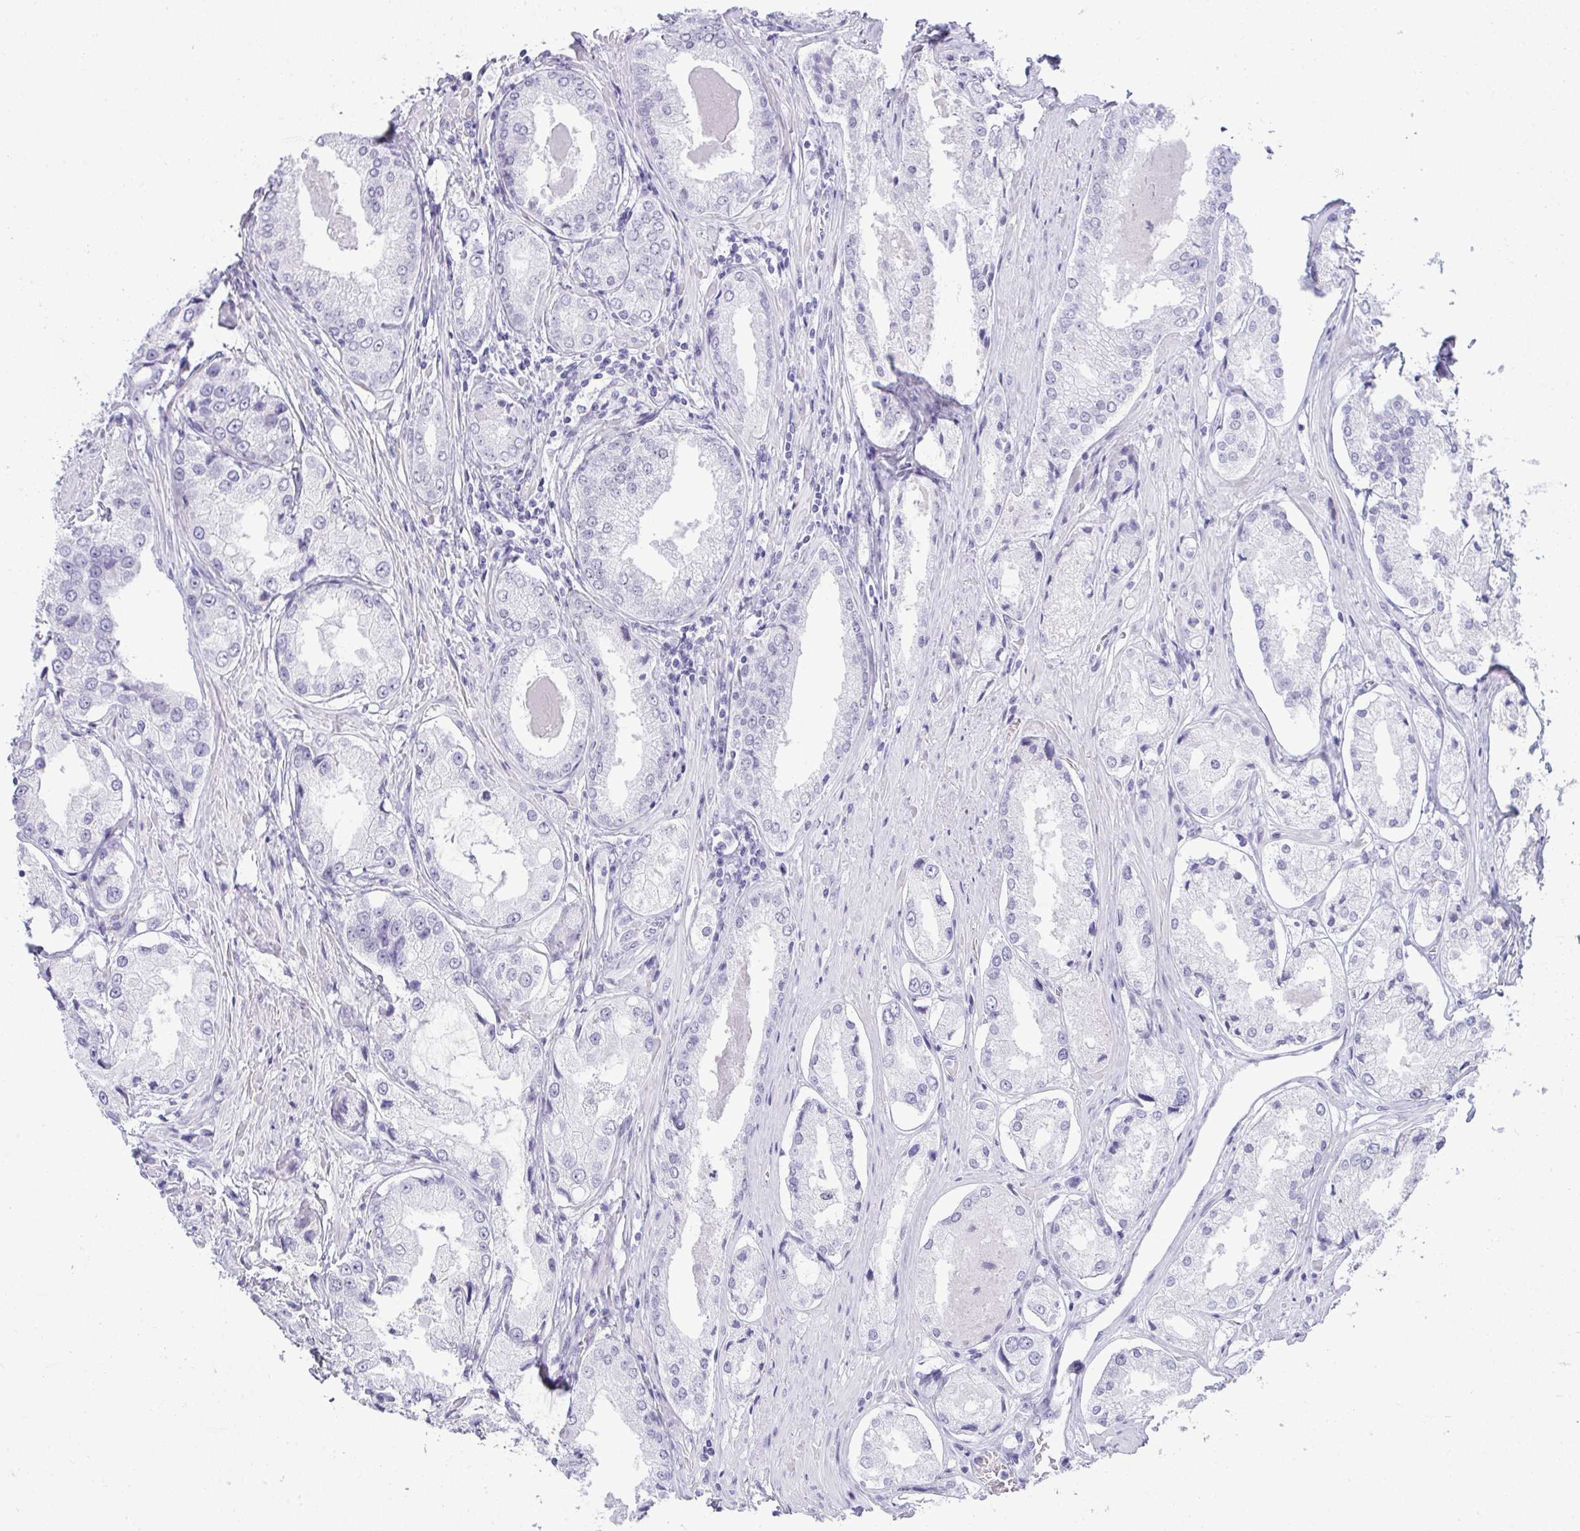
{"staining": {"intensity": "negative", "quantity": "none", "location": "none"}, "tissue": "prostate cancer", "cell_type": "Tumor cells", "image_type": "cancer", "snomed": [{"axis": "morphology", "description": "Adenocarcinoma, Low grade"}, {"axis": "topography", "description": "Prostate"}], "caption": "Immunohistochemical staining of prostate cancer (adenocarcinoma (low-grade)) displays no significant expression in tumor cells.", "gene": "PLA2G1B", "patient": {"sex": "male", "age": 68}}